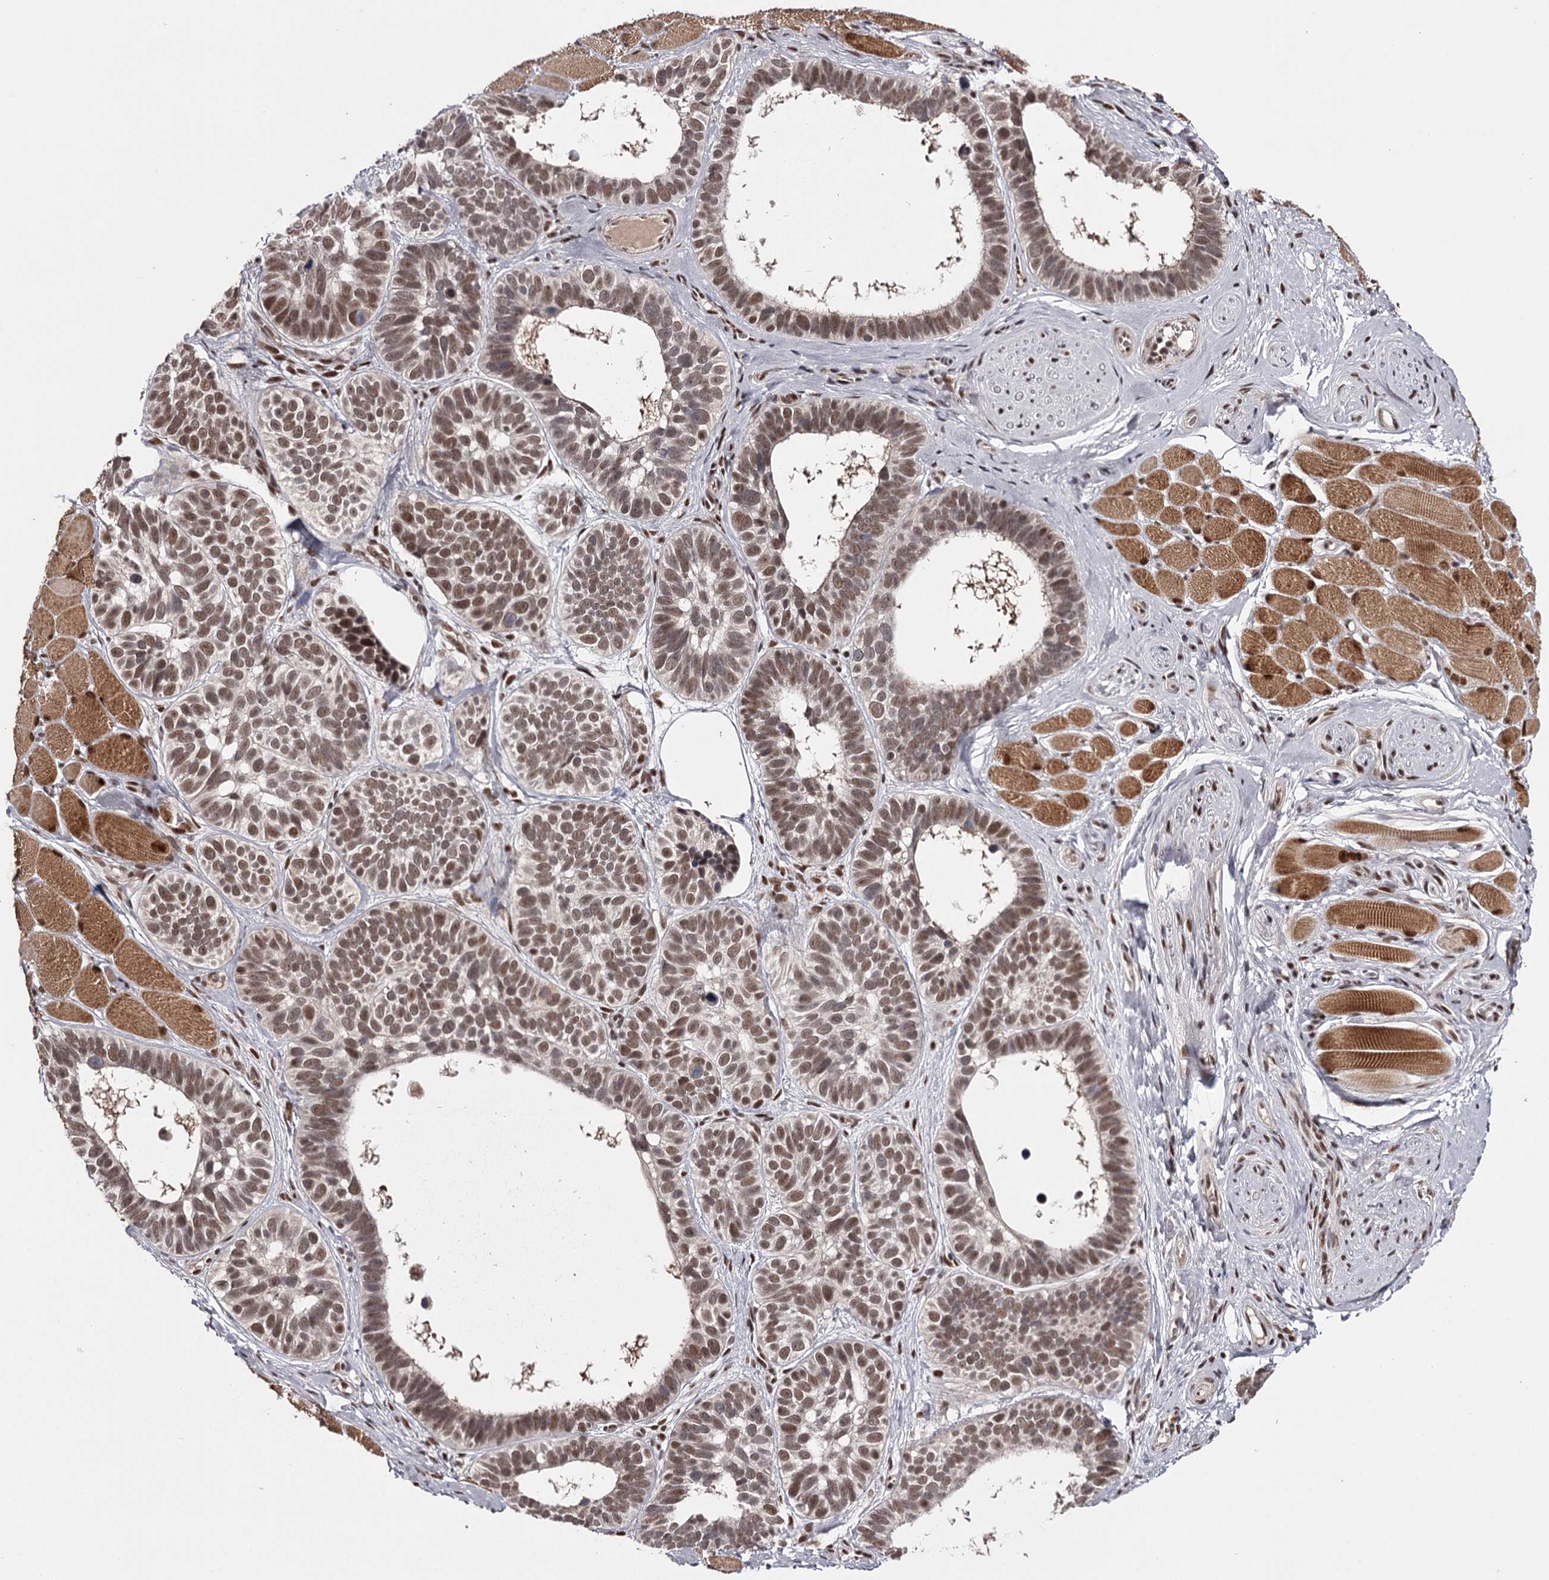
{"staining": {"intensity": "moderate", "quantity": ">75%", "location": "nuclear"}, "tissue": "skin cancer", "cell_type": "Tumor cells", "image_type": "cancer", "snomed": [{"axis": "morphology", "description": "Basal cell carcinoma"}, {"axis": "topography", "description": "Skin"}], "caption": "A histopathology image showing moderate nuclear positivity in about >75% of tumor cells in skin cancer, as visualized by brown immunohistochemical staining.", "gene": "TTC33", "patient": {"sex": "male", "age": 62}}